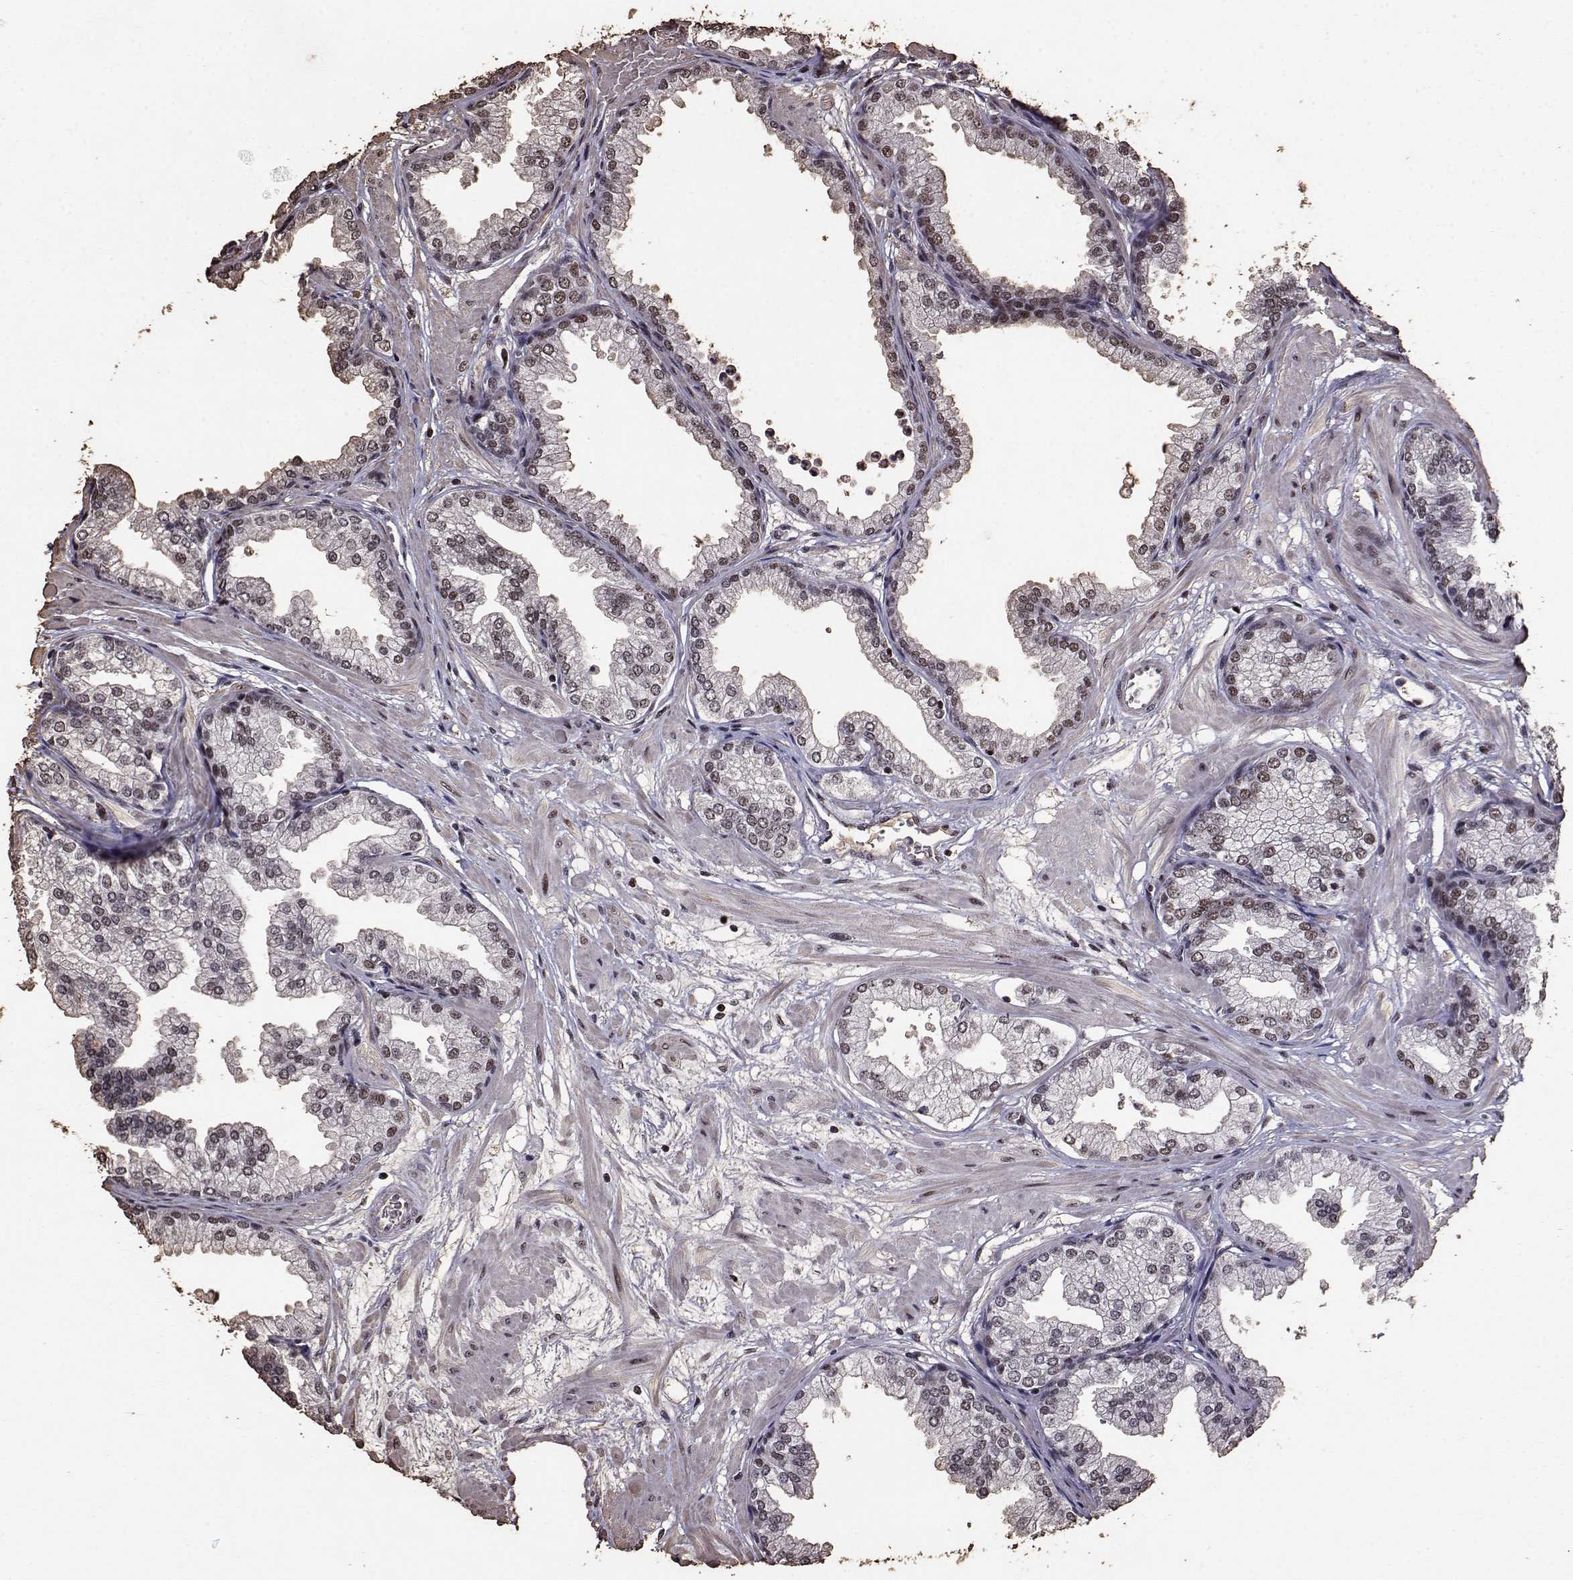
{"staining": {"intensity": "moderate", "quantity": ">75%", "location": "nuclear"}, "tissue": "prostate", "cell_type": "Glandular cells", "image_type": "normal", "snomed": [{"axis": "morphology", "description": "Normal tissue, NOS"}, {"axis": "topography", "description": "Prostate"}], "caption": "Prostate stained with a brown dye exhibits moderate nuclear positive positivity in approximately >75% of glandular cells.", "gene": "TOE1", "patient": {"sex": "male", "age": 37}}